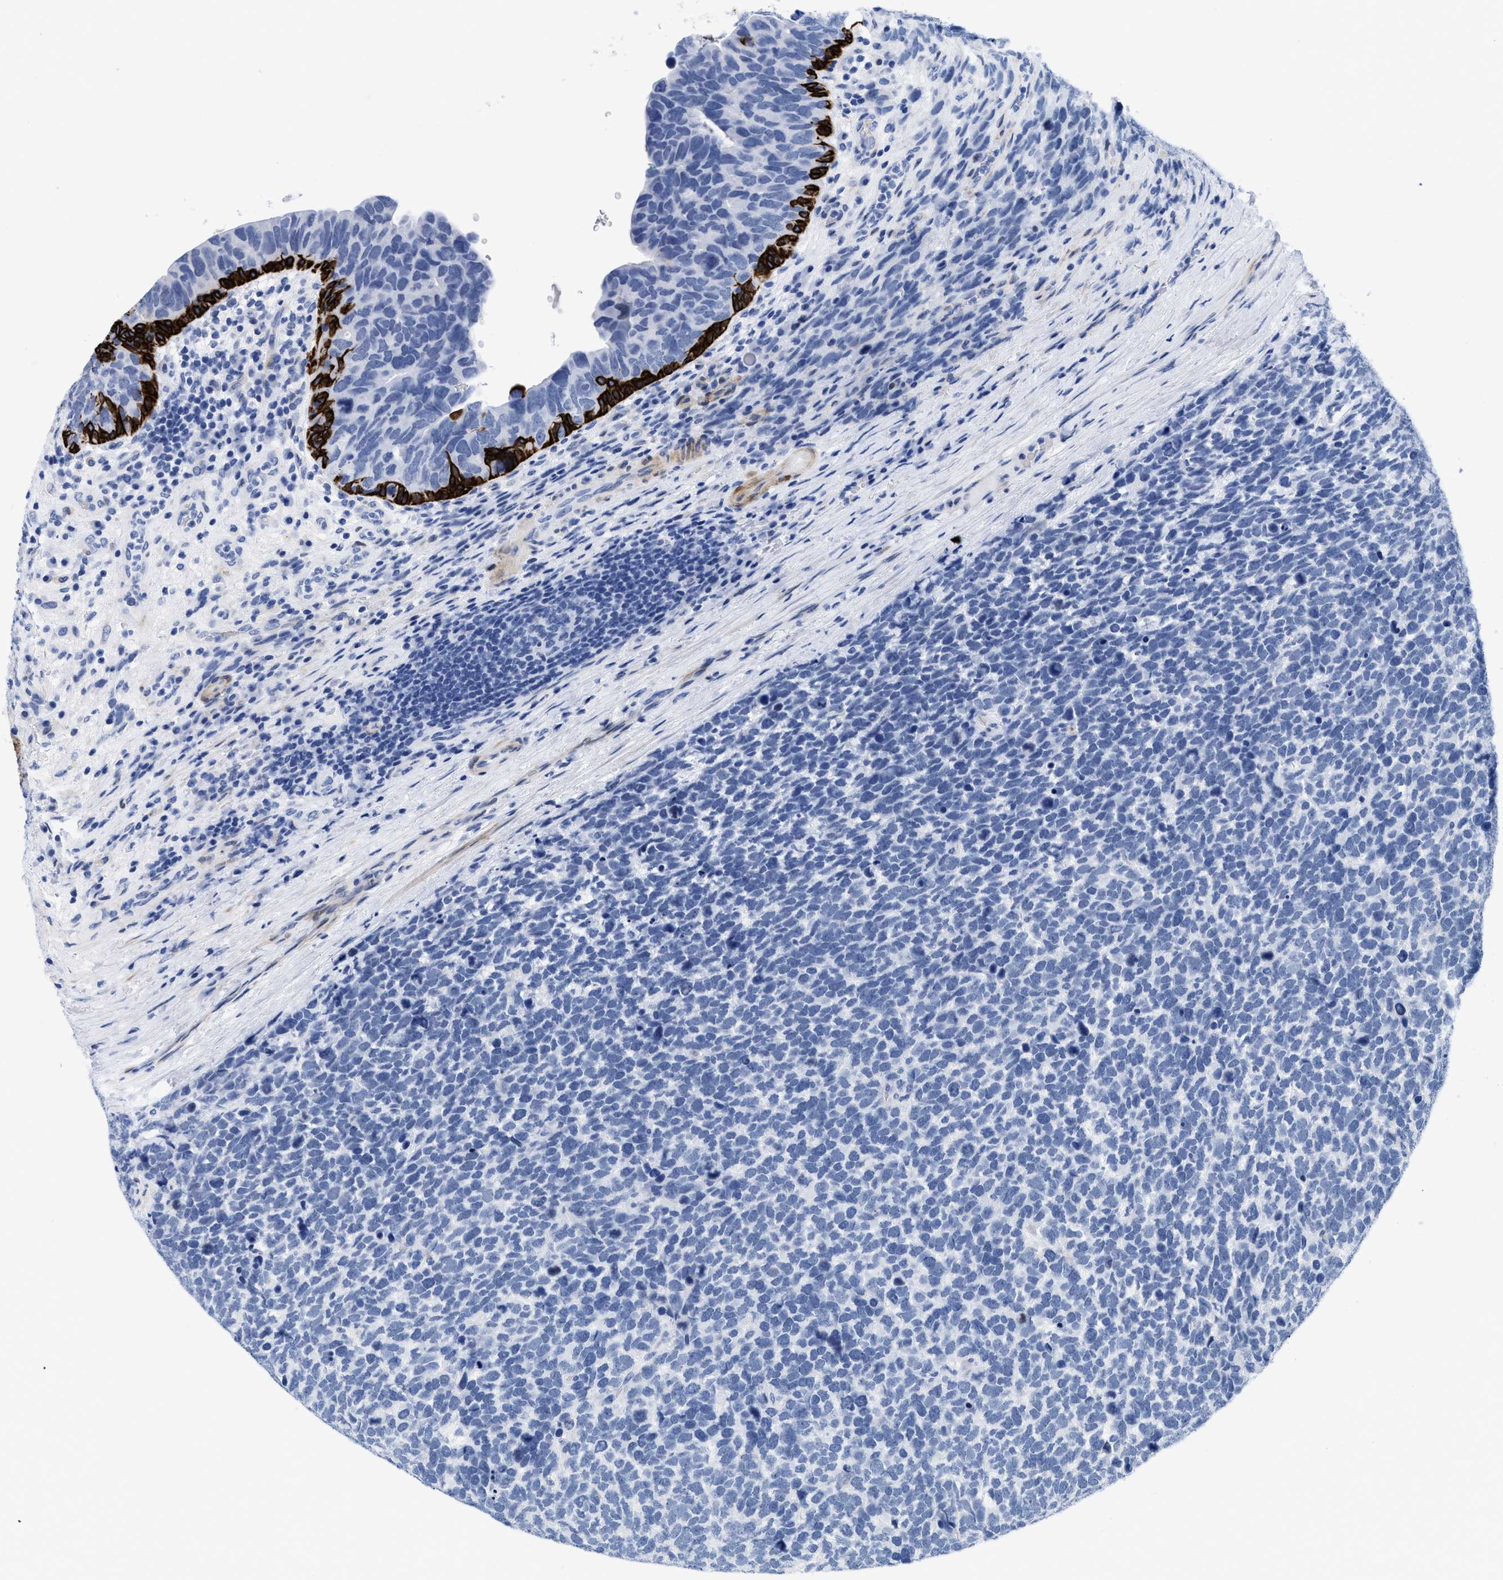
{"staining": {"intensity": "strong", "quantity": "<25%", "location": "cytoplasmic/membranous"}, "tissue": "urothelial cancer", "cell_type": "Tumor cells", "image_type": "cancer", "snomed": [{"axis": "morphology", "description": "Urothelial carcinoma, High grade"}, {"axis": "topography", "description": "Urinary bladder"}], "caption": "The immunohistochemical stain highlights strong cytoplasmic/membranous staining in tumor cells of urothelial cancer tissue. The staining is performed using DAB brown chromogen to label protein expression. The nuclei are counter-stained blue using hematoxylin.", "gene": "DUSP26", "patient": {"sex": "female", "age": 82}}